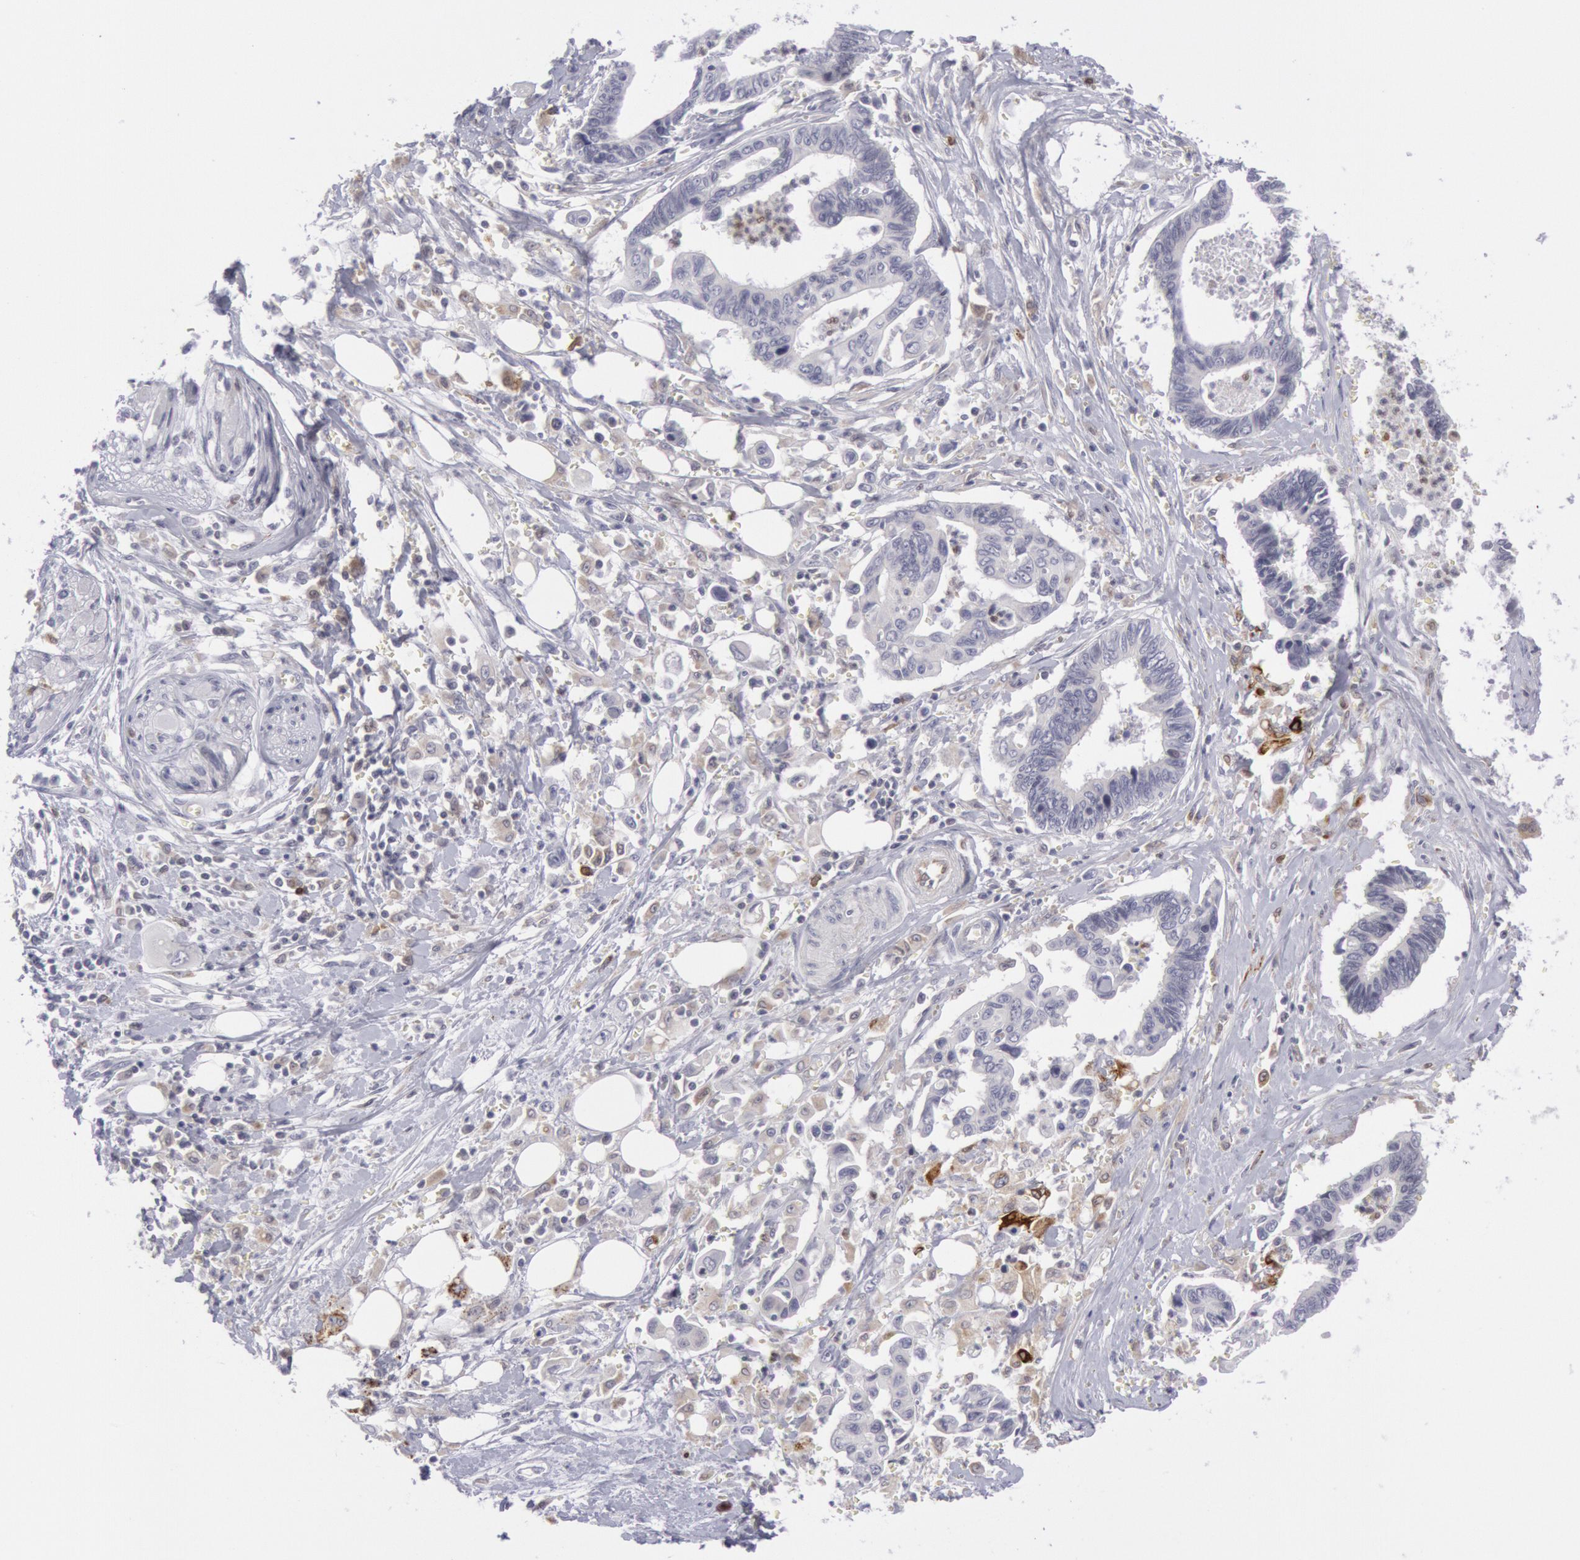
{"staining": {"intensity": "negative", "quantity": "none", "location": "none"}, "tissue": "pancreatic cancer", "cell_type": "Tumor cells", "image_type": "cancer", "snomed": [{"axis": "morphology", "description": "Adenocarcinoma, NOS"}, {"axis": "topography", "description": "Pancreas"}], "caption": "IHC image of neoplastic tissue: human adenocarcinoma (pancreatic) stained with DAB (3,3'-diaminobenzidine) displays no significant protein positivity in tumor cells. (Immunohistochemistry, brightfield microscopy, high magnification).", "gene": "PTGS2", "patient": {"sex": "female", "age": 70}}